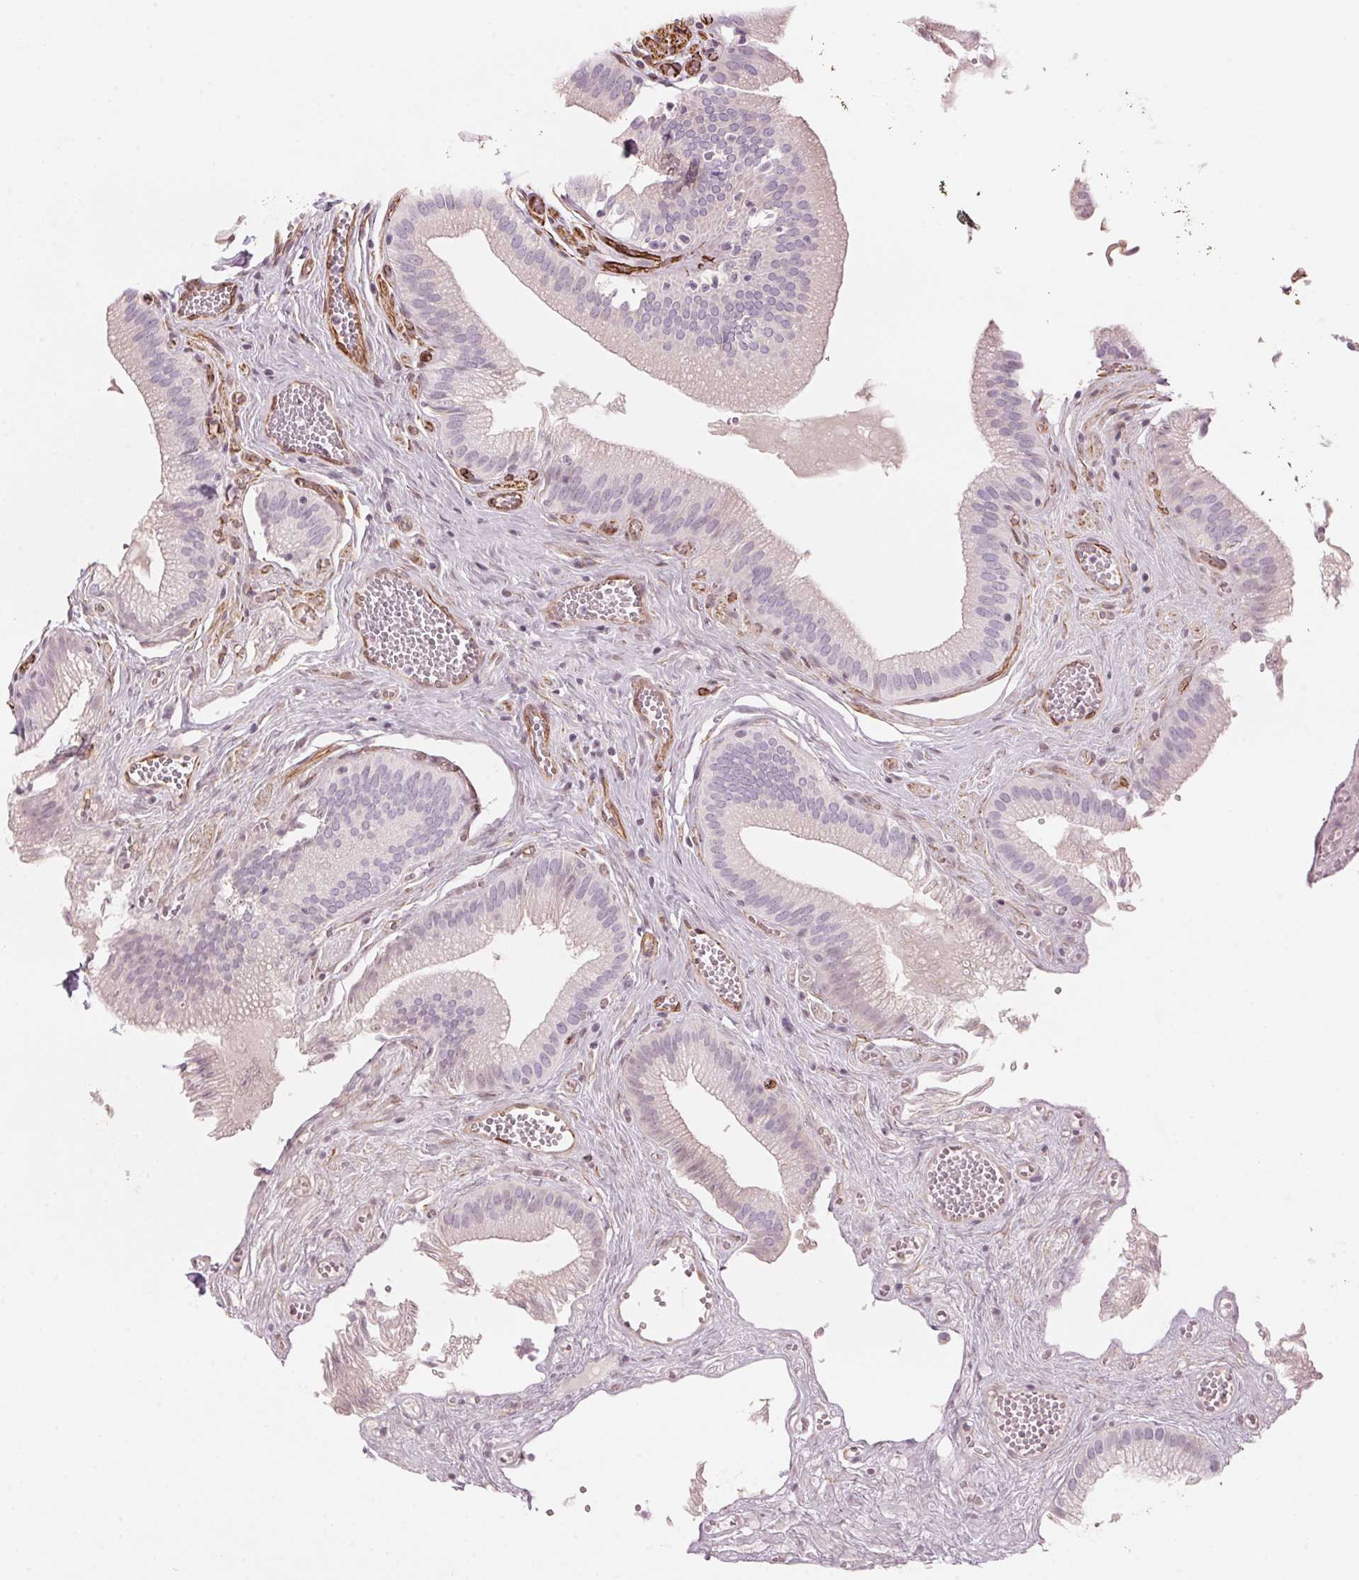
{"staining": {"intensity": "weak", "quantity": "<25%", "location": "cytoplasmic/membranous"}, "tissue": "gallbladder", "cell_type": "Glandular cells", "image_type": "normal", "snomed": [{"axis": "morphology", "description": "Normal tissue, NOS"}, {"axis": "topography", "description": "Gallbladder"}, {"axis": "topography", "description": "Peripheral nerve tissue"}], "caption": "IHC of normal gallbladder displays no staining in glandular cells.", "gene": "CLPS", "patient": {"sex": "male", "age": 17}}